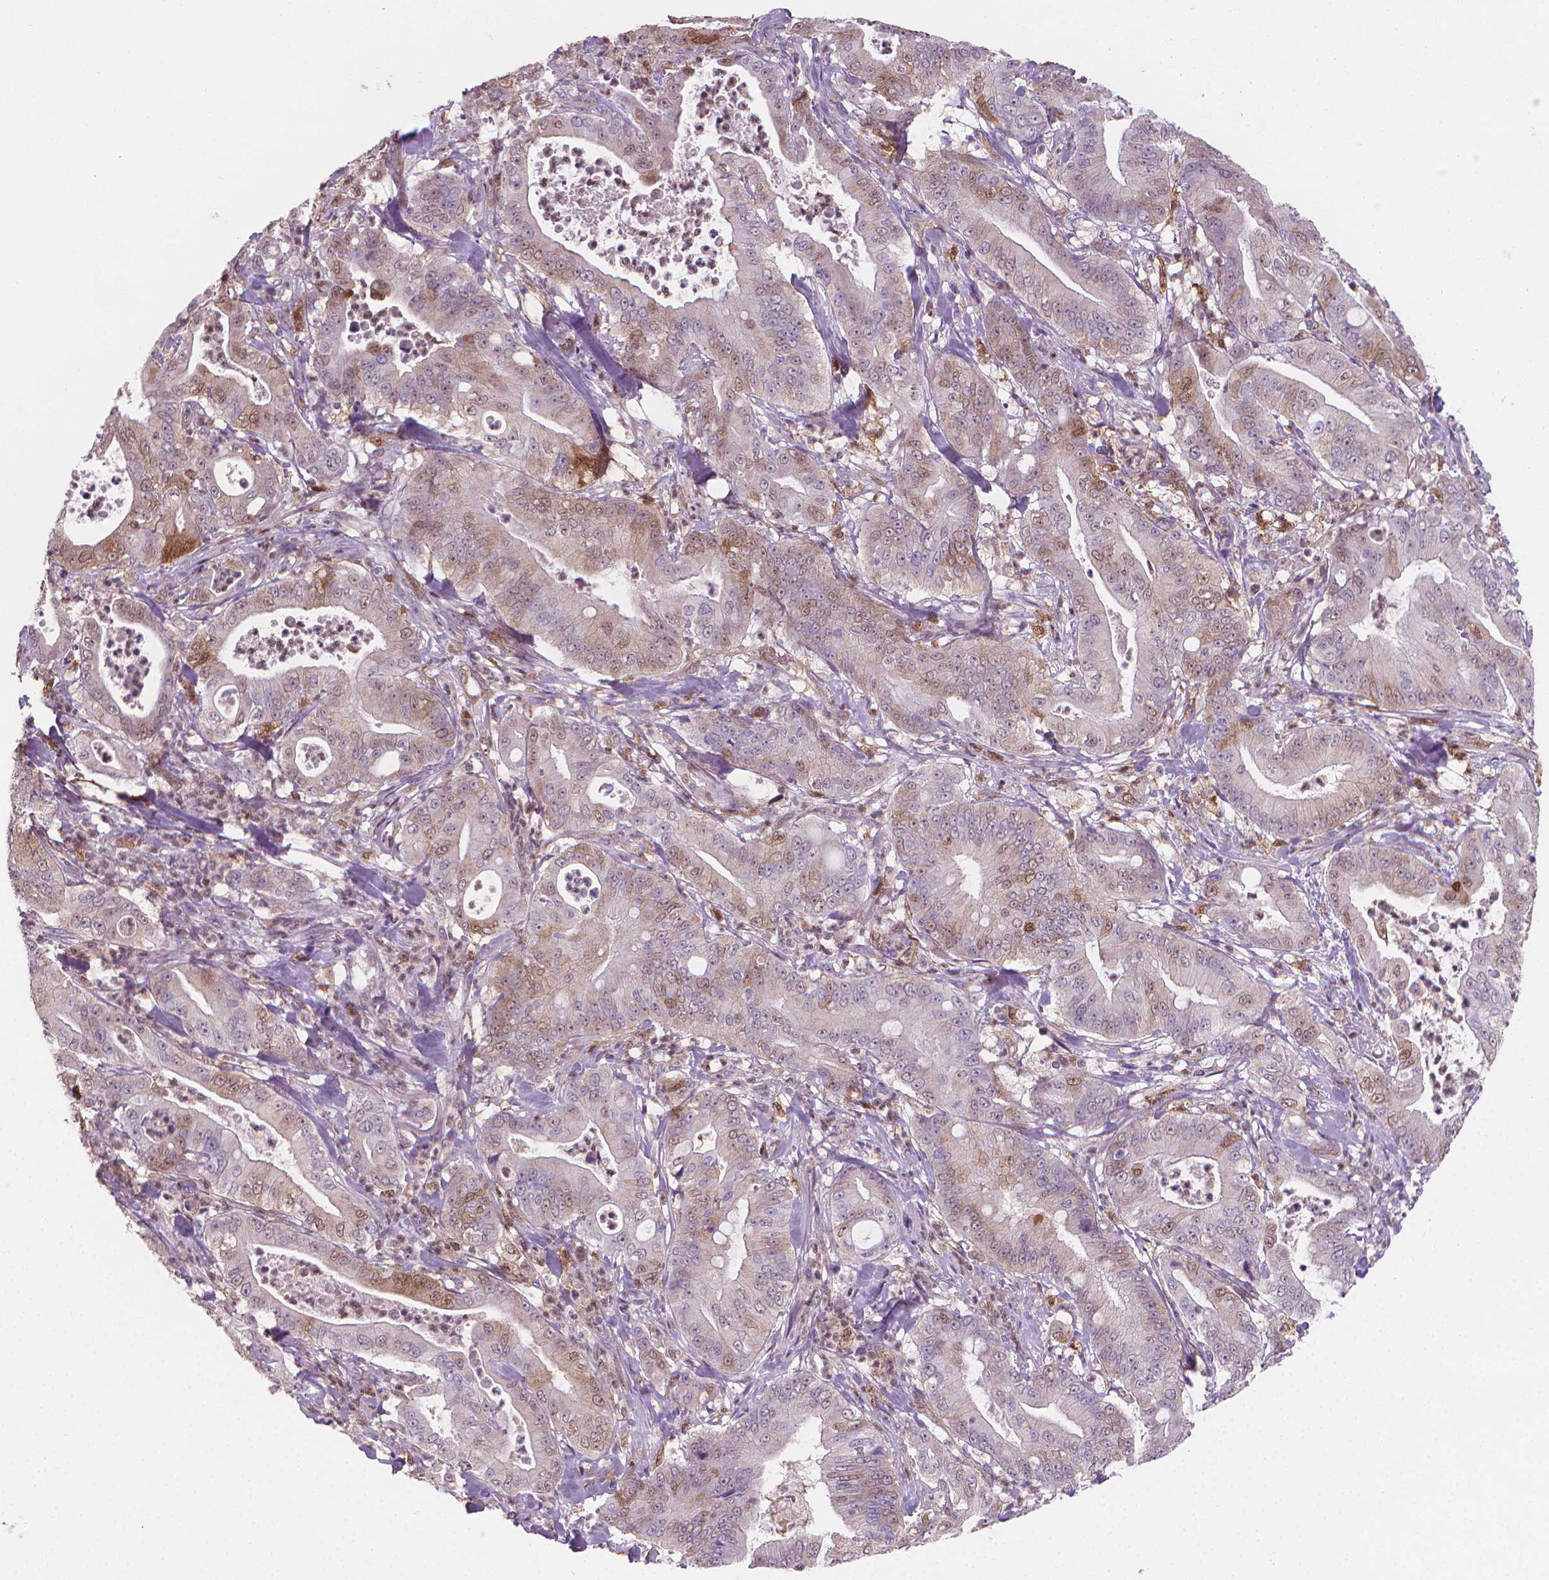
{"staining": {"intensity": "moderate", "quantity": "<25%", "location": "cytoplasmic/membranous,nuclear"}, "tissue": "pancreatic cancer", "cell_type": "Tumor cells", "image_type": "cancer", "snomed": [{"axis": "morphology", "description": "Adenocarcinoma, NOS"}, {"axis": "topography", "description": "Pancreas"}], "caption": "Human adenocarcinoma (pancreatic) stained for a protein (brown) demonstrates moderate cytoplasmic/membranous and nuclear positive staining in approximately <25% of tumor cells.", "gene": "TNFAIP2", "patient": {"sex": "male", "age": 71}}